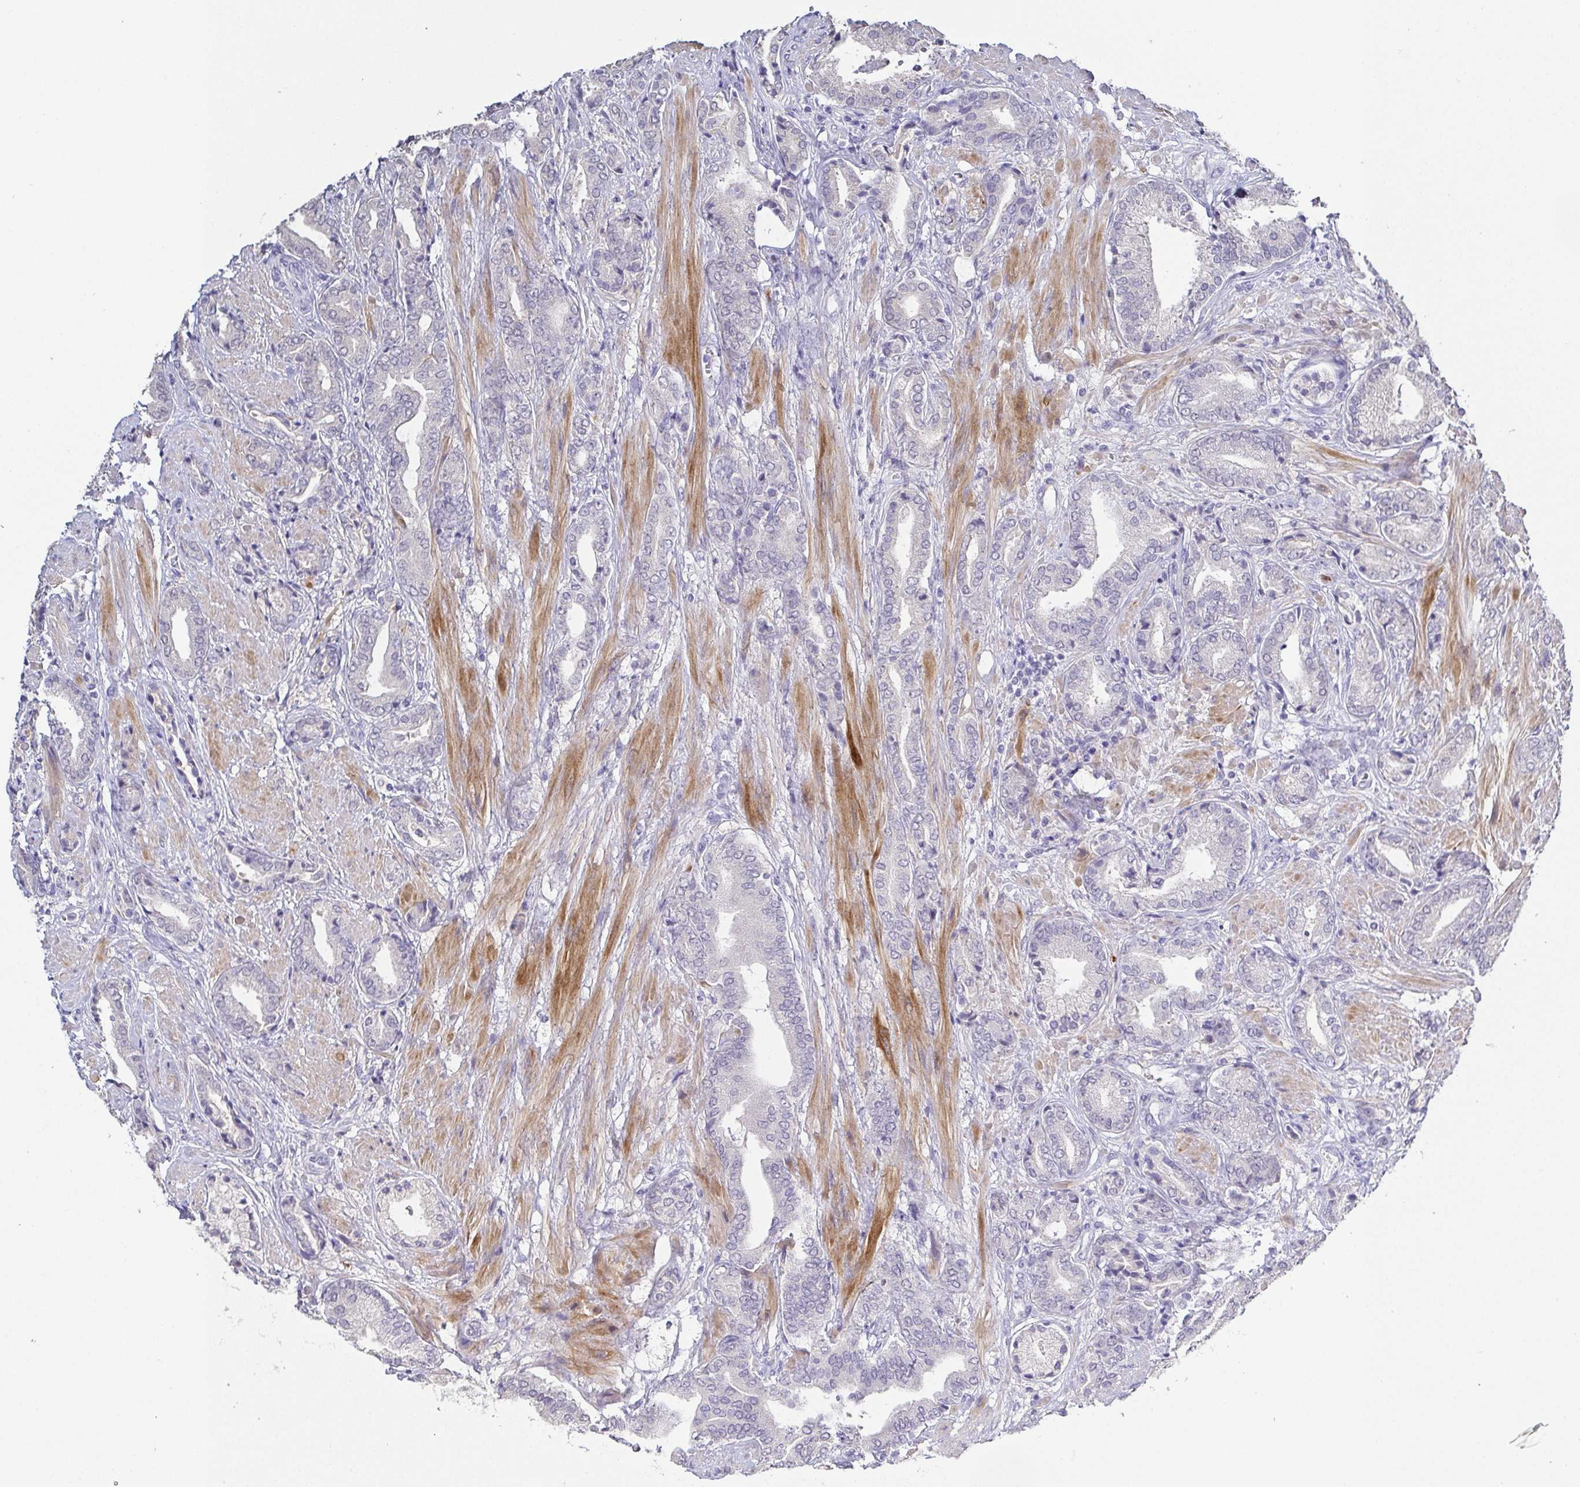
{"staining": {"intensity": "negative", "quantity": "none", "location": "none"}, "tissue": "prostate cancer", "cell_type": "Tumor cells", "image_type": "cancer", "snomed": [{"axis": "morphology", "description": "Adenocarcinoma, High grade"}, {"axis": "topography", "description": "Prostate"}], "caption": "Image shows no protein positivity in tumor cells of prostate cancer tissue. (Stains: DAB (3,3'-diaminobenzidine) IHC with hematoxylin counter stain, Microscopy: brightfield microscopy at high magnification).", "gene": "RNASE7", "patient": {"sex": "male", "age": 56}}